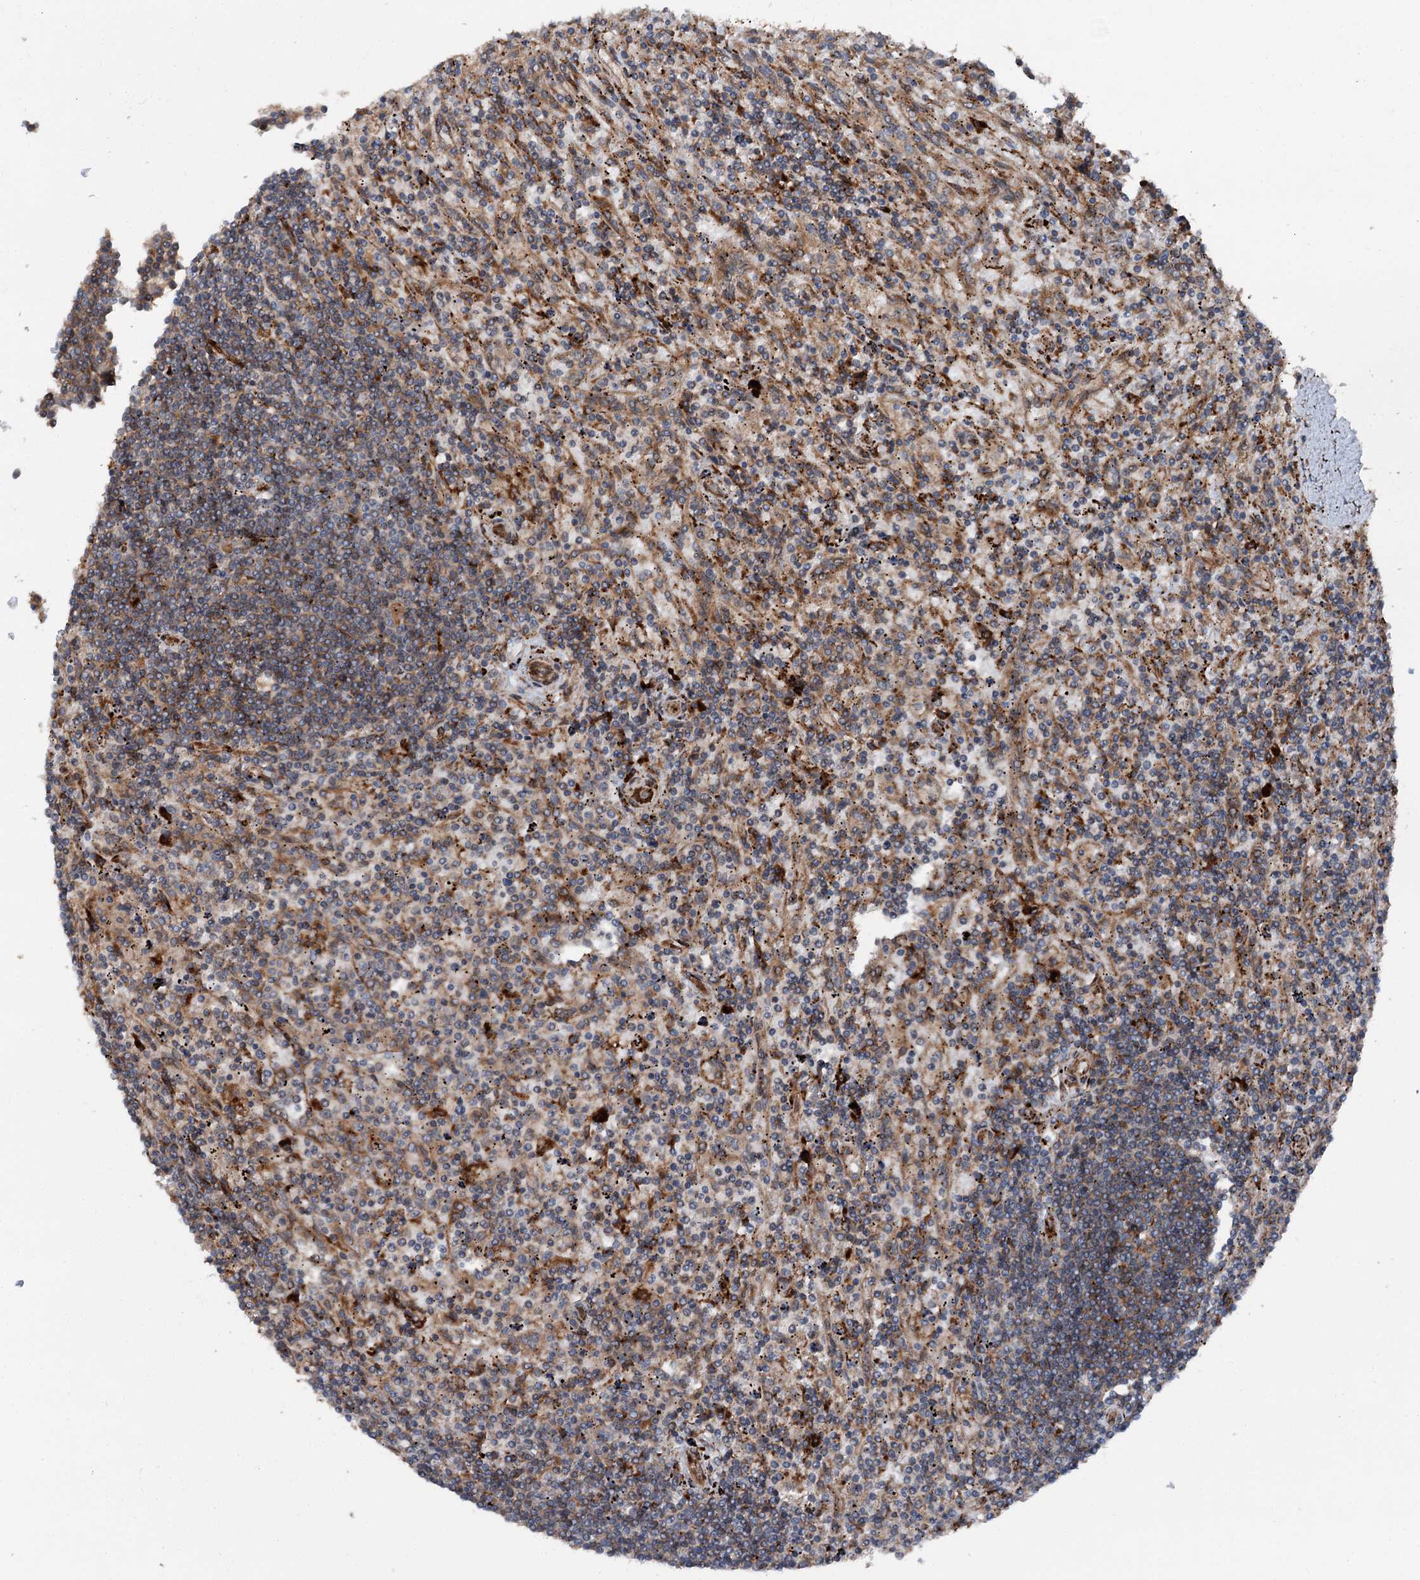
{"staining": {"intensity": "moderate", "quantity": "<25%", "location": "cytoplasmic/membranous"}, "tissue": "lymphoma", "cell_type": "Tumor cells", "image_type": "cancer", "snomed": [{"axis": "morphology", "description": "Malignant lymphoma, non-Hodgkin's type, Low grade"}, {"axis": "topography", "description": "Spleen"}], "caption": "The image exhibits immunohistochemical staining of malignant lymphoma, non-Hodgkin's type (low-grade). There is moderate cytoplasmic/membranous positivity is identified in about <25% of tumor cells.", "gene": "DDIAS", "patient": {"sex": "male", "age": 76}}